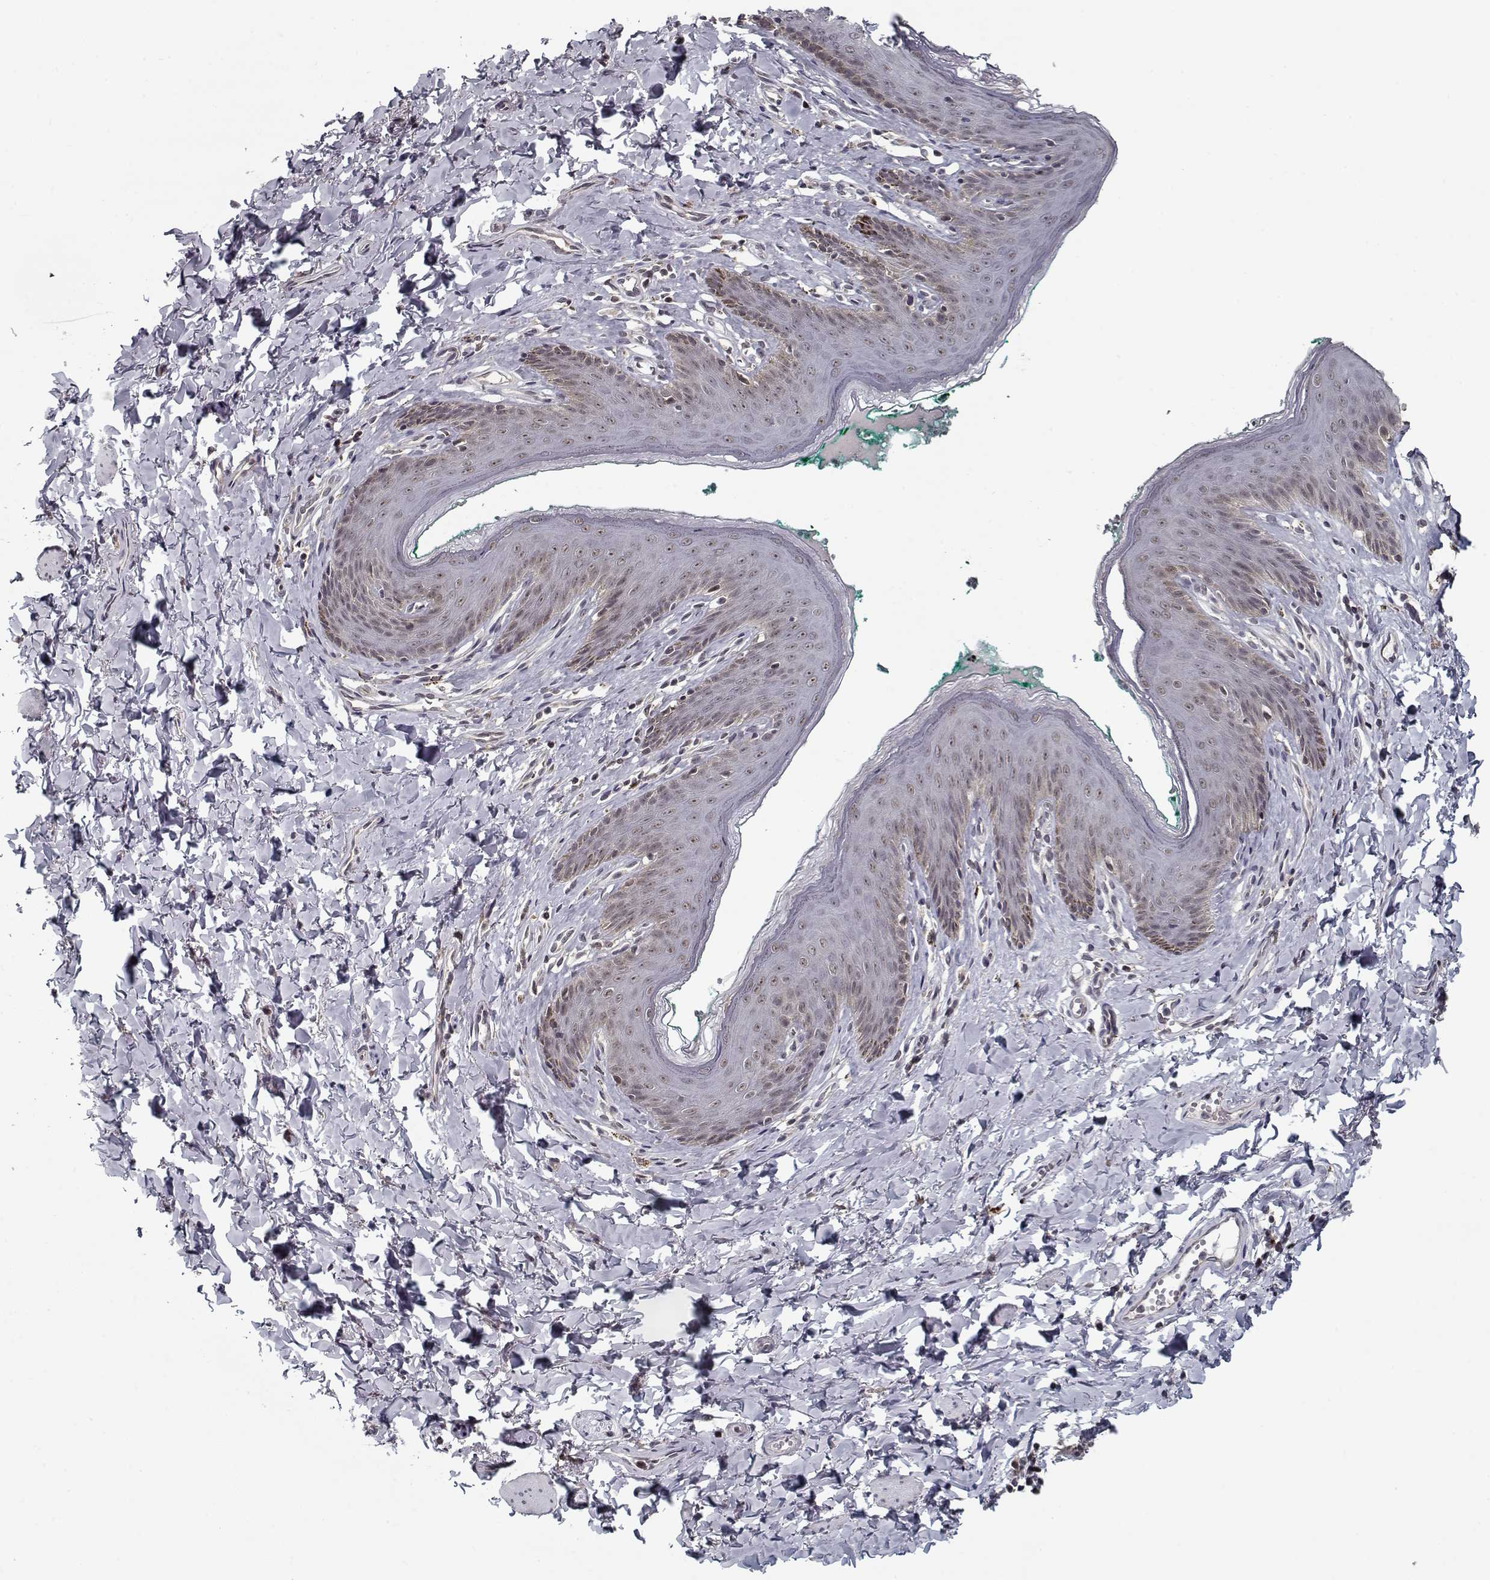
{"staining": {"intensity": "negative", "quantity": "none", "location": "none"}, "tissue": "skin", "cell_type": "Epidermal cells", "image_type": "normal", "snomed": [{"axis": "morphology", "description": "Normal tissue, NOS"}, {"axis": "topography", "description": "Vulva"}], "caption": "Protein analysis of unremarkable skin demonstrates no significant staining in epidermal cells. The staining was performed using DAB (3,3'-diaminobenzidine) to visualize the protein expression in brown, while the nuclei were stained in blue with hematoxylin (Magnification: 20x).", "gene": "TESPA1", "patient": {"sex": "female", "age": 66}}